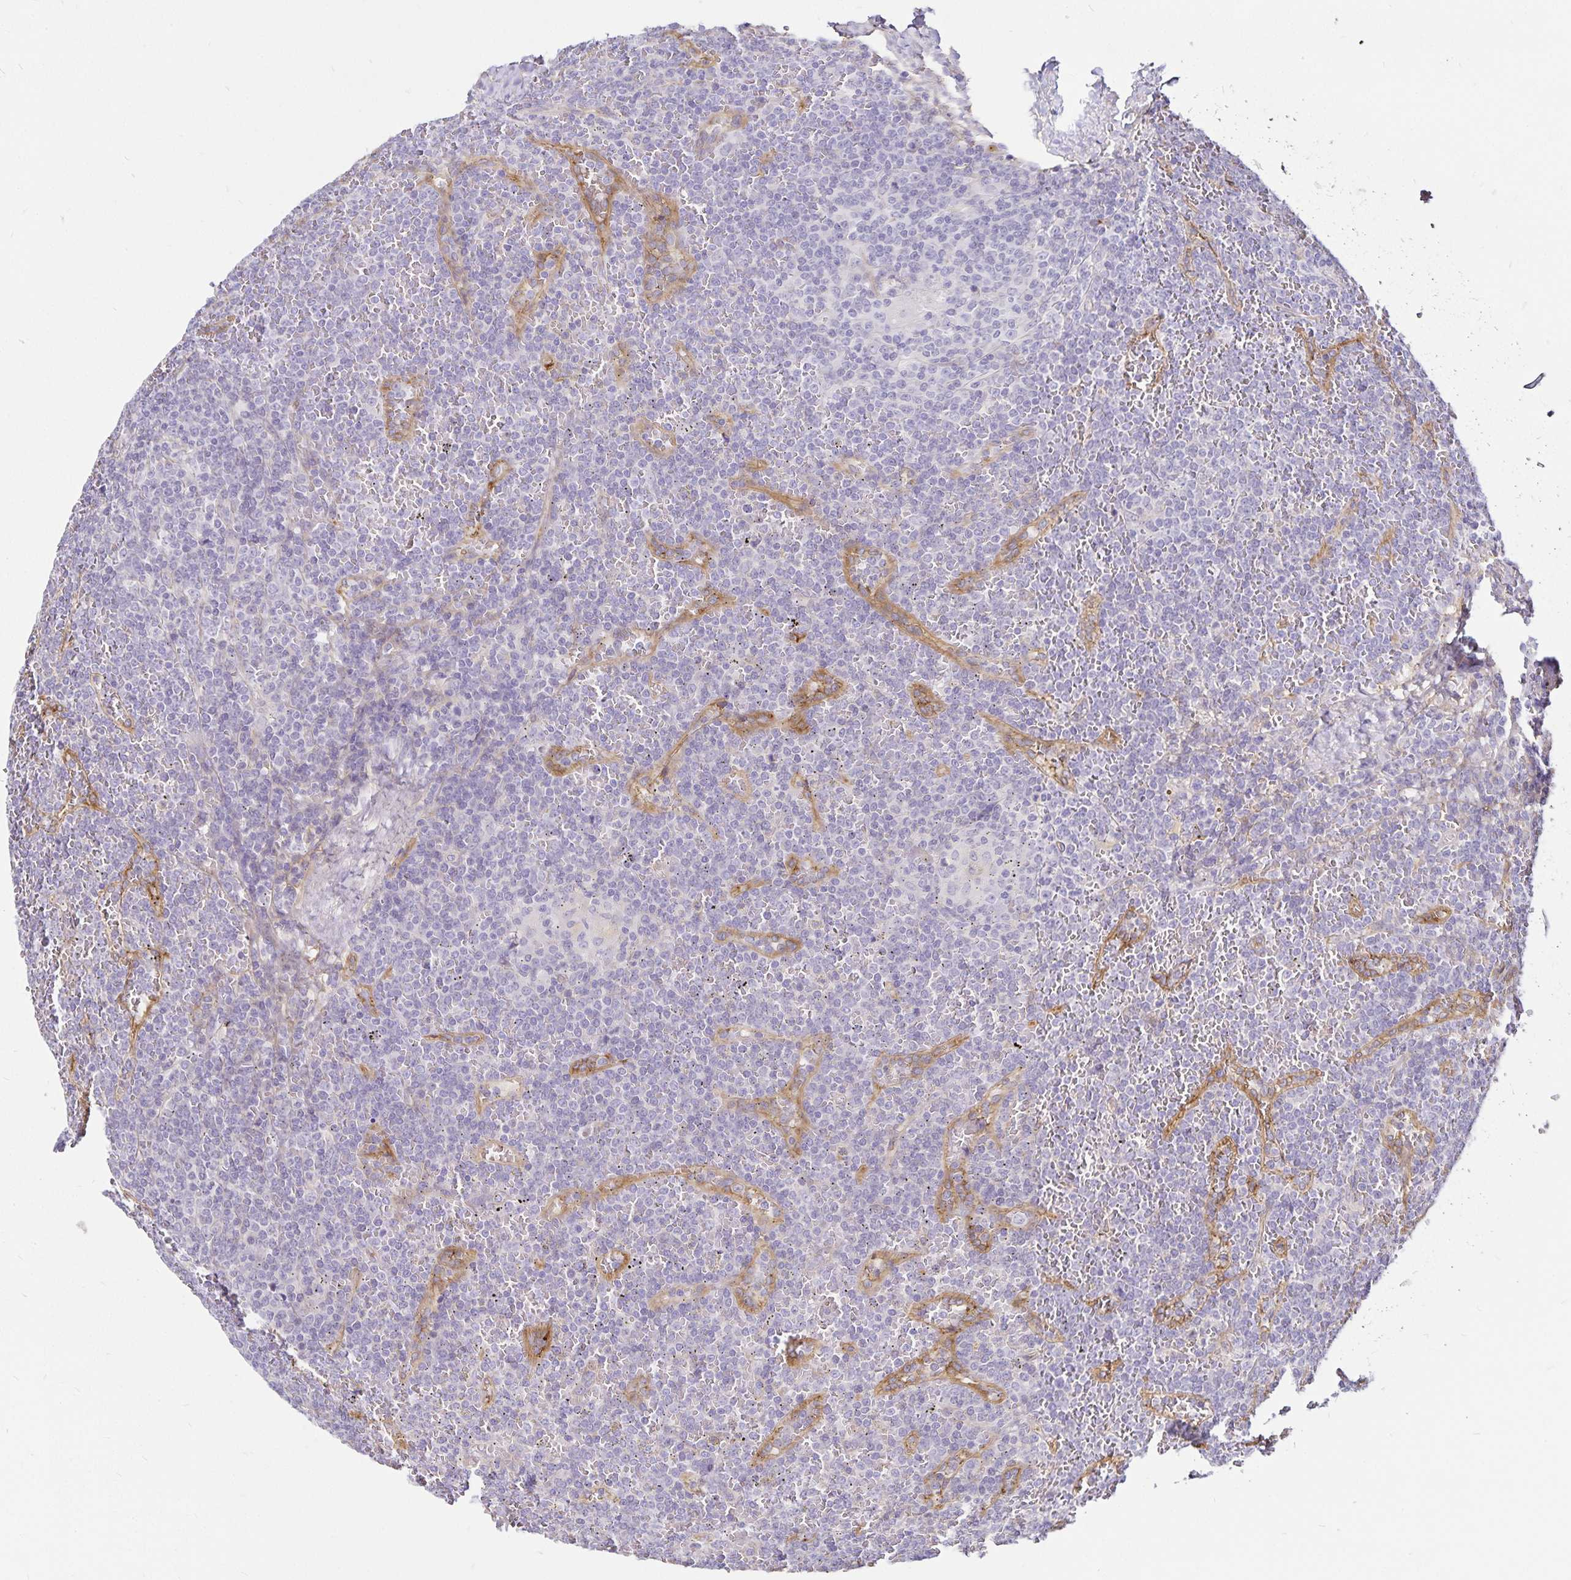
{"staining": {"intensity": "negative", "quantity": "none", "location": "none"}, "tissue": "lymphoma", "cell_type": "Tumor cells", "image_type": "cancer", "snomed": [{"axis": "morphology", "description": "Malignant lymphoma, non-Hodgkin's type, Low grade"}, {"axis": "topography", "description": "Spleen"}], "caption": "IHC image of neoplastic tissue: malignant lymphoma, non-Hodgkin's type (low-grade) stained with DAB exhibits no significant protein staining in tumor cells.", "gene": "GNG12", "patient": {"sex": "female", "age": 19}}